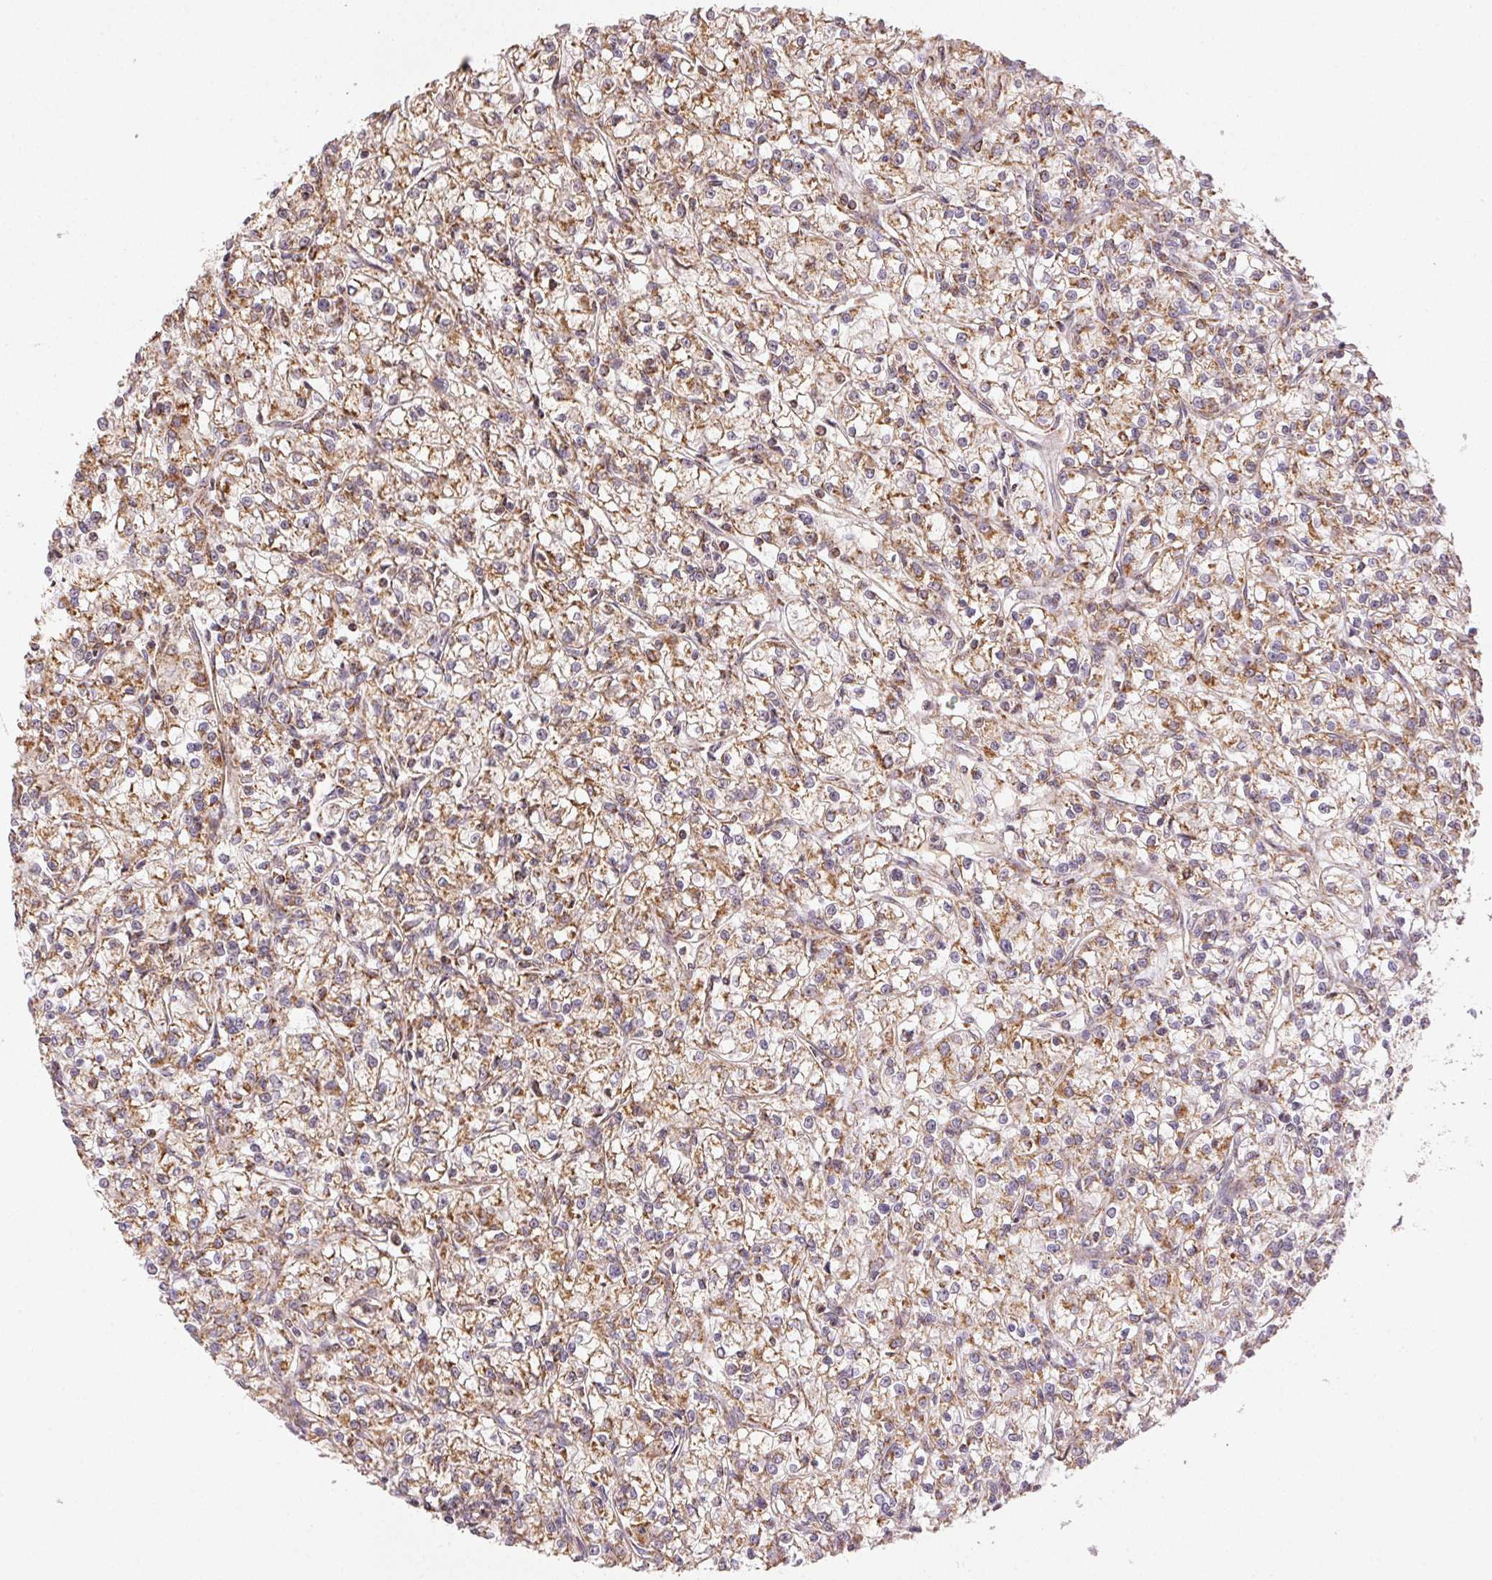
{"staining": {"intensity": "moderate", "quantity": ">75%", "location": "cytoplasmic/membranous"}, "tissue": "renal cancer", "cell_type": "Tumor cells", "image_type": "cancer", "snomed": [{"axis": "morphology", "description": "Adenocarcinoma, NOS"}, {"axis": "topography", "description": "Kidney"}], "caption": "A brown stain labels moderate cytoplasmic/membranous staining of a protein in renal cancer tumor cells. Nuclei are stained in blue.", "gene": "CLASP1", "patient": {"sex": "female", "age": 59}}